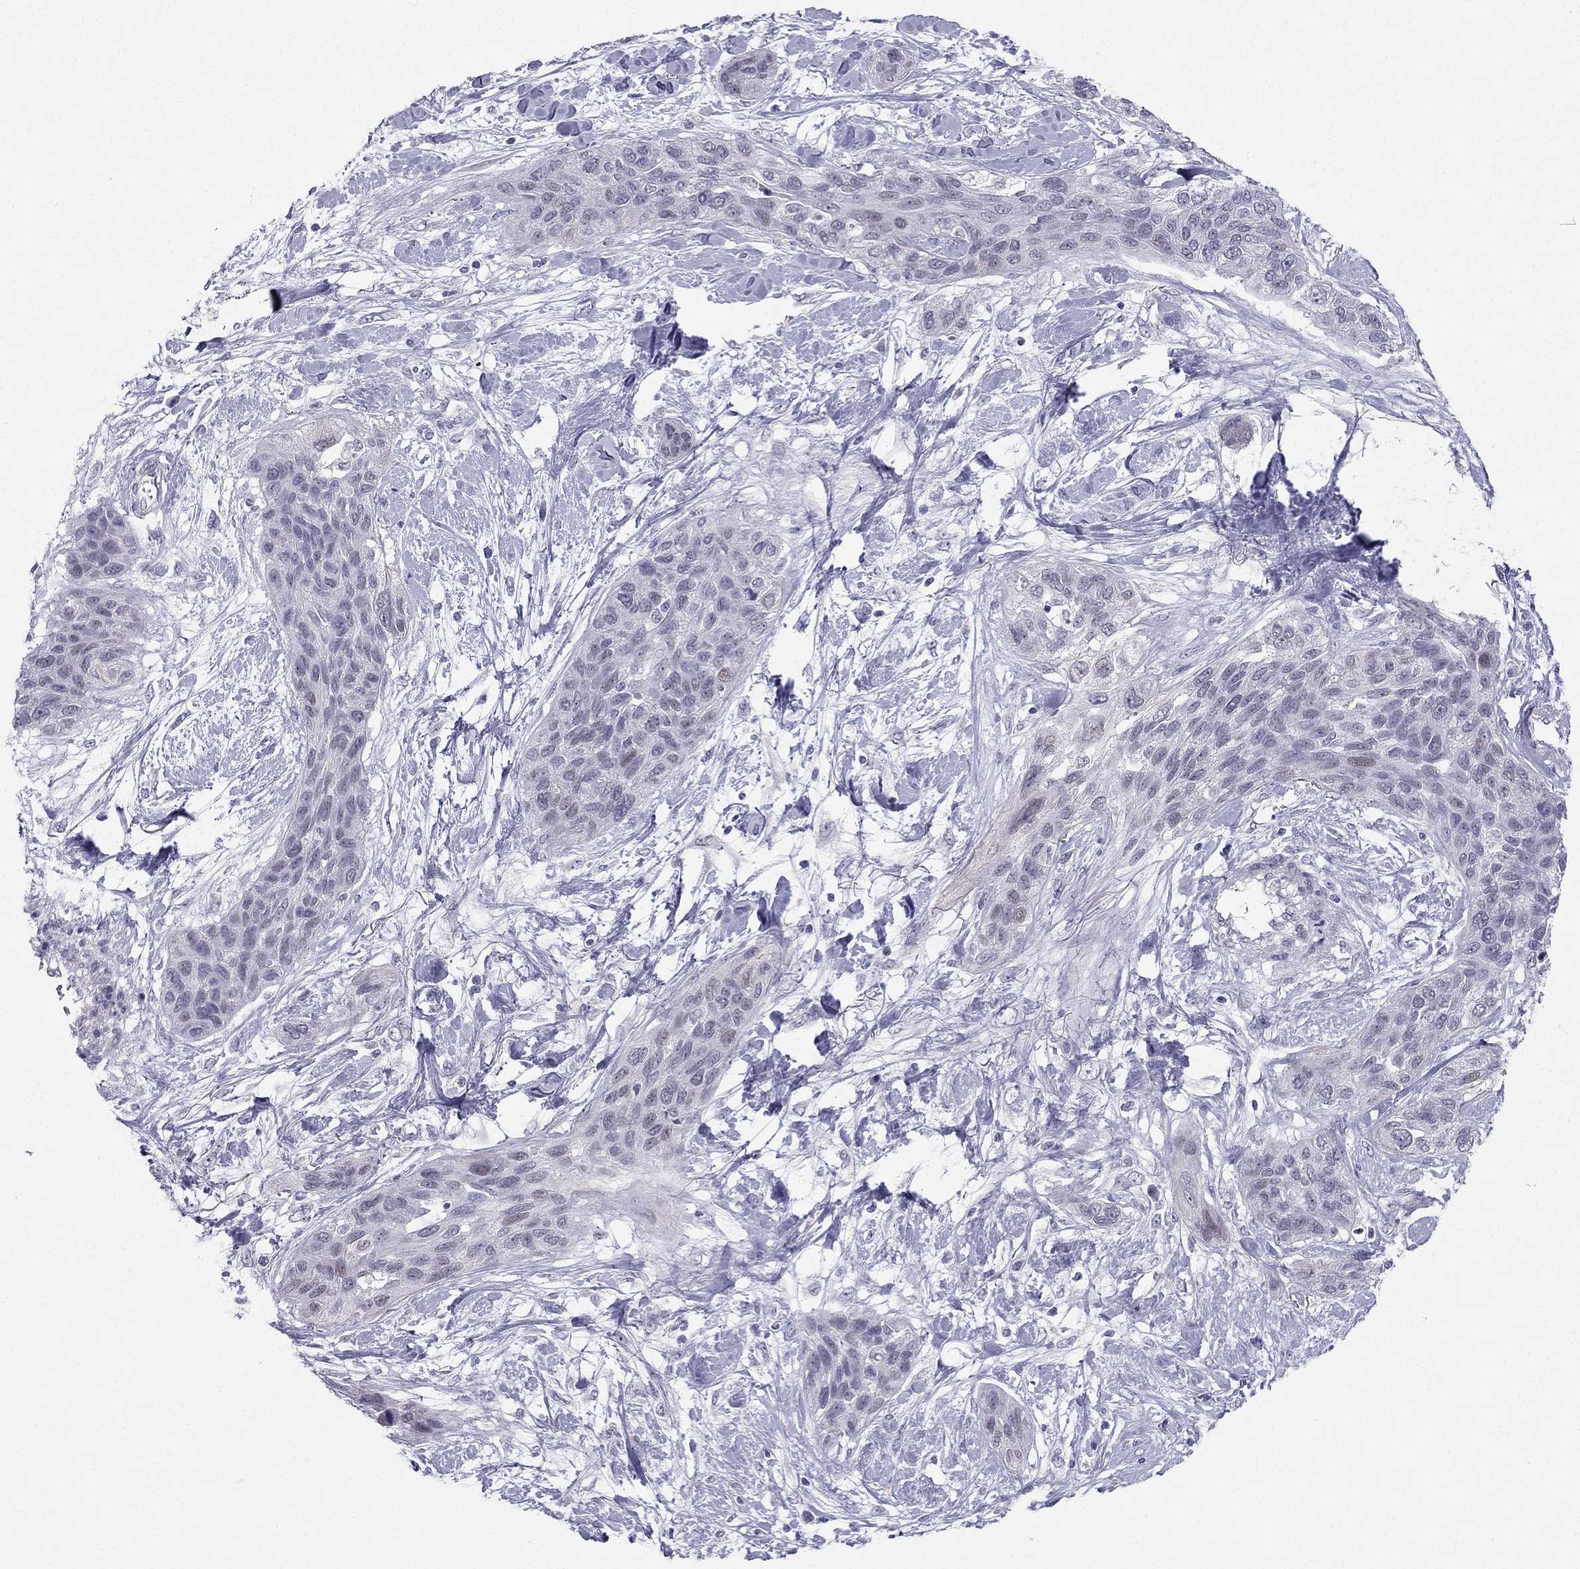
{"staining": {"intensity": "negative", "quantity": "none", "location": "none"}, "tissue": "lung cancer", "cell_type": "Tumor cells", "image_type": "cancer", "snomed": [{"axis": "morphology", "description": "Squamous cell carcinoma, NOS"}, {"axis": "topography", "description": "Lung"}], "caption": "Histopathology image shows no significant protein expression in tumor cells of lung squamous cell carcinoma. (Immunohistochemistry, brightfield microscopy, high magnification).", "gene": "BAG5", "patient": {"sex": "female", "age": 70}}